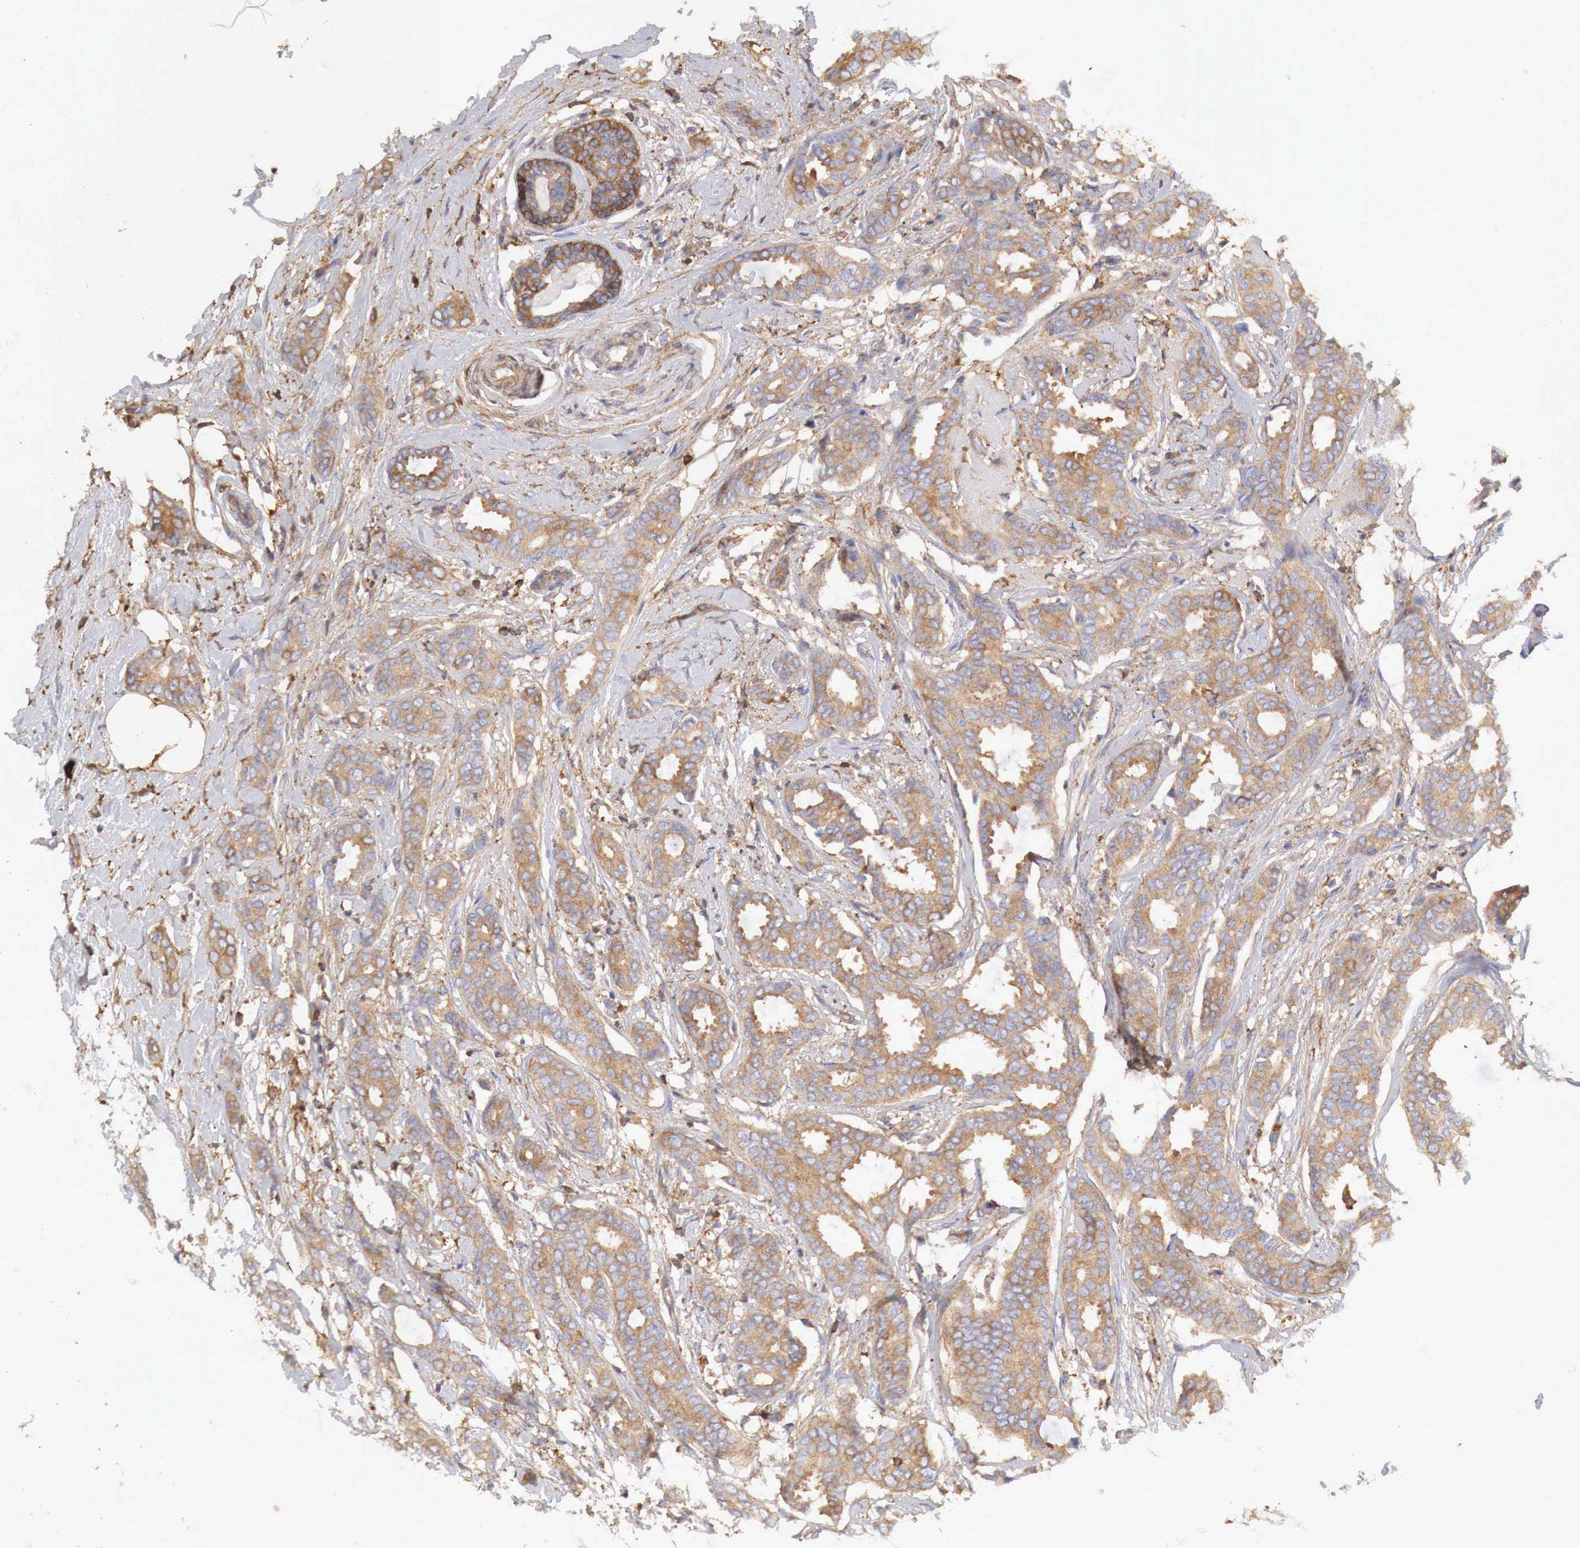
{"staining": {"intensity": "moderate", "quantity": ">75%", "location": "cytoplasmic/membranous"}, "tissue": "breast cancer", "cell_type": "Tumor cells", "image_type": "cancer", "snomed": [{"axis": "morphology", "description": "Duct carcinoma"}, {"axis": "topography", "description": "Breast"}], "caption": "Approximately >75% of tumor cells in human breast invasive ductal carcinoma show moderate cytoplasmic/membranous protein positivity as visualized by brown immunohistochemical staining.", "gene": "G6PD", "patient": {"sex": "female", "age": 50}}